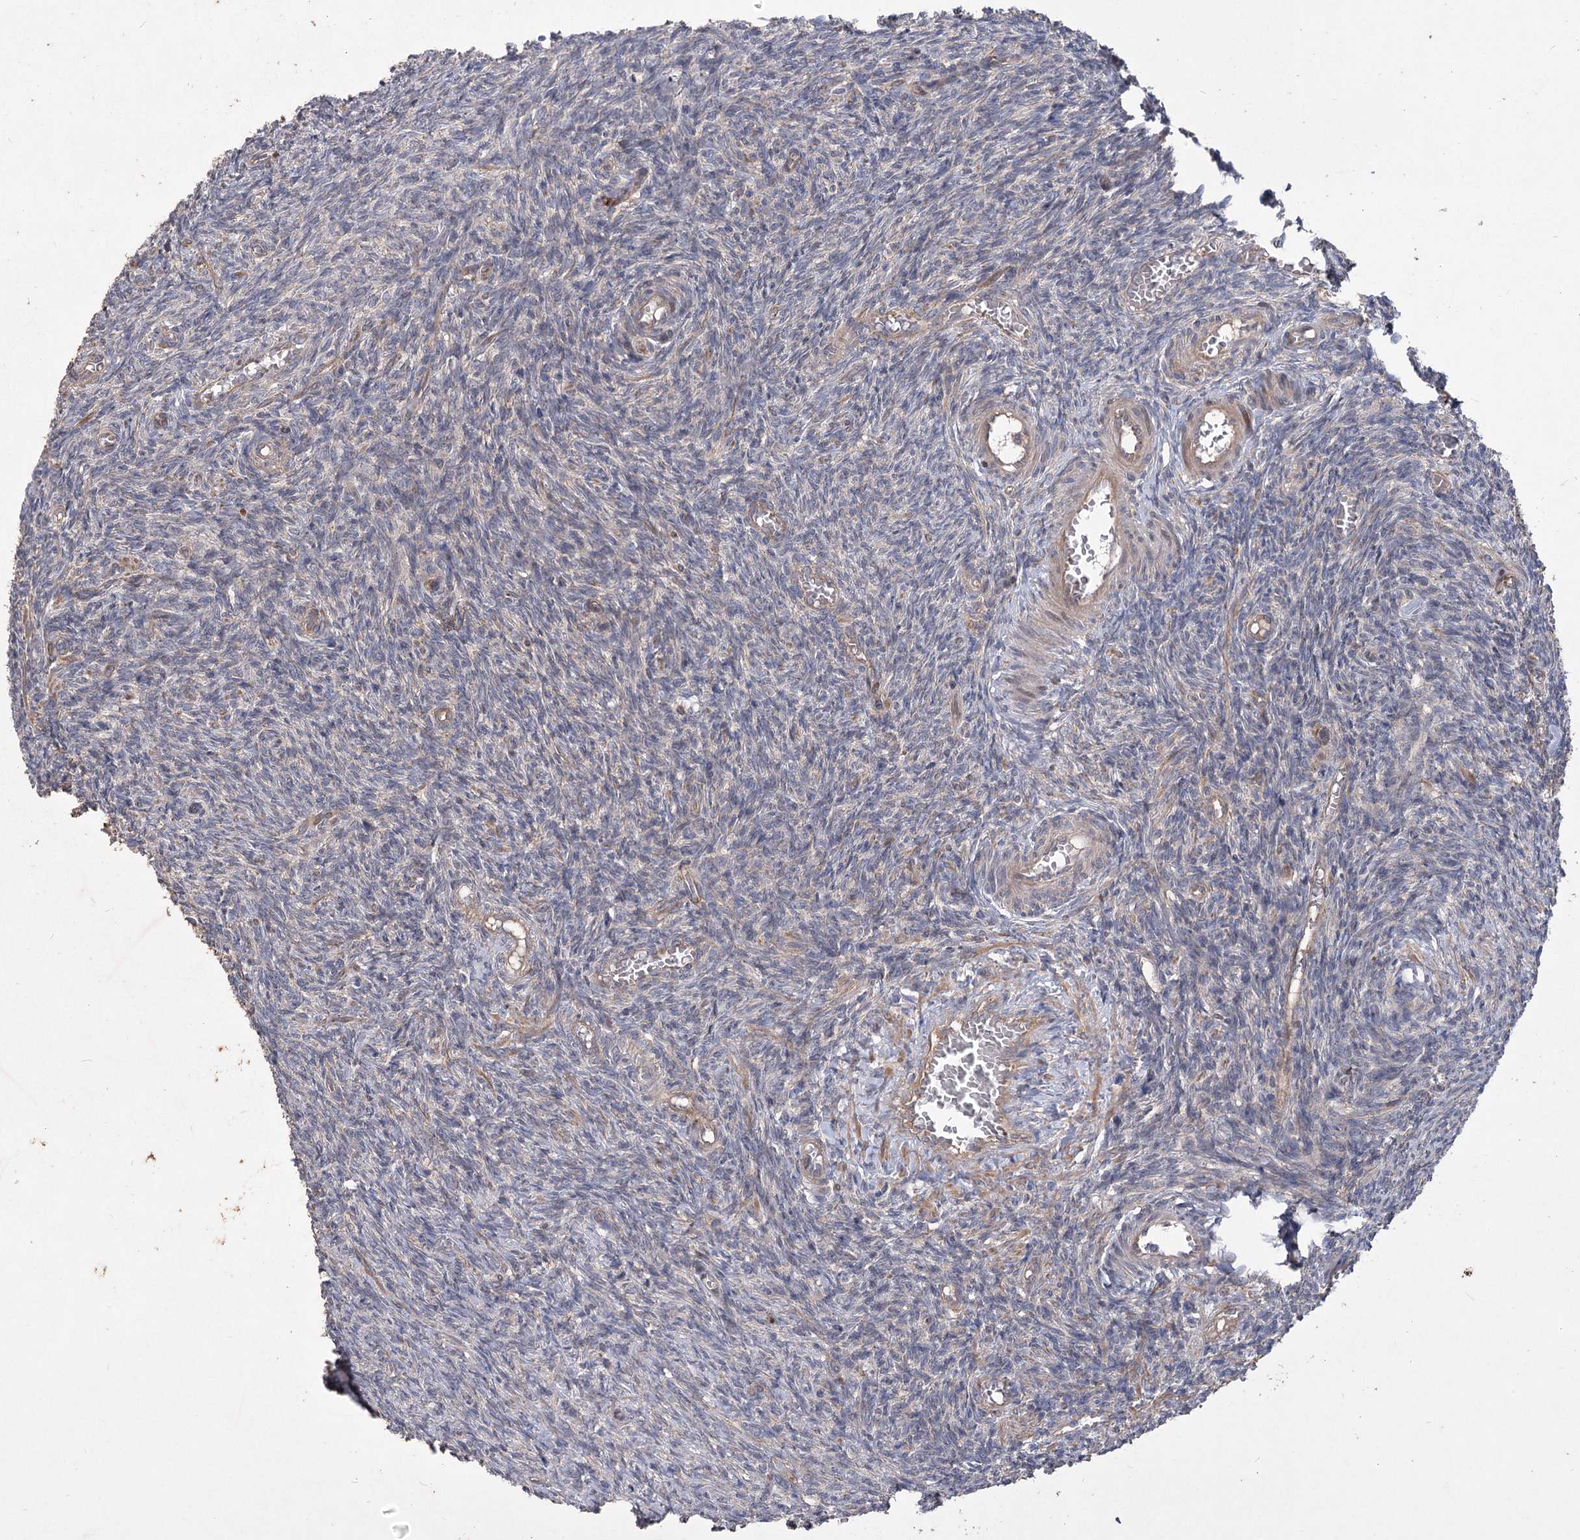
{"staining": {"intensity": "negative", "quantity": "none", "location": "none"}, "tissue": "ovary", "cell_type": "Ovarian stroma cells", "image_type": "normal", "snomed": [{"axis": "morphology", "description": "Normal tissue, NOS"}, {"axis": "topography", "description": "Ovary"}], "caption": "DAB immunohistochemical staining of unremarkable human ovary exhibits no significant staining in ovarian stroma cells. (Stains: DAB immunohistochemistry (IHC) with hematoxylin counter stain, Microscopy: brightfield microscopy at high magnification).", "gene": "RIN2", "patient": {"sex": "female", "age": 27}}